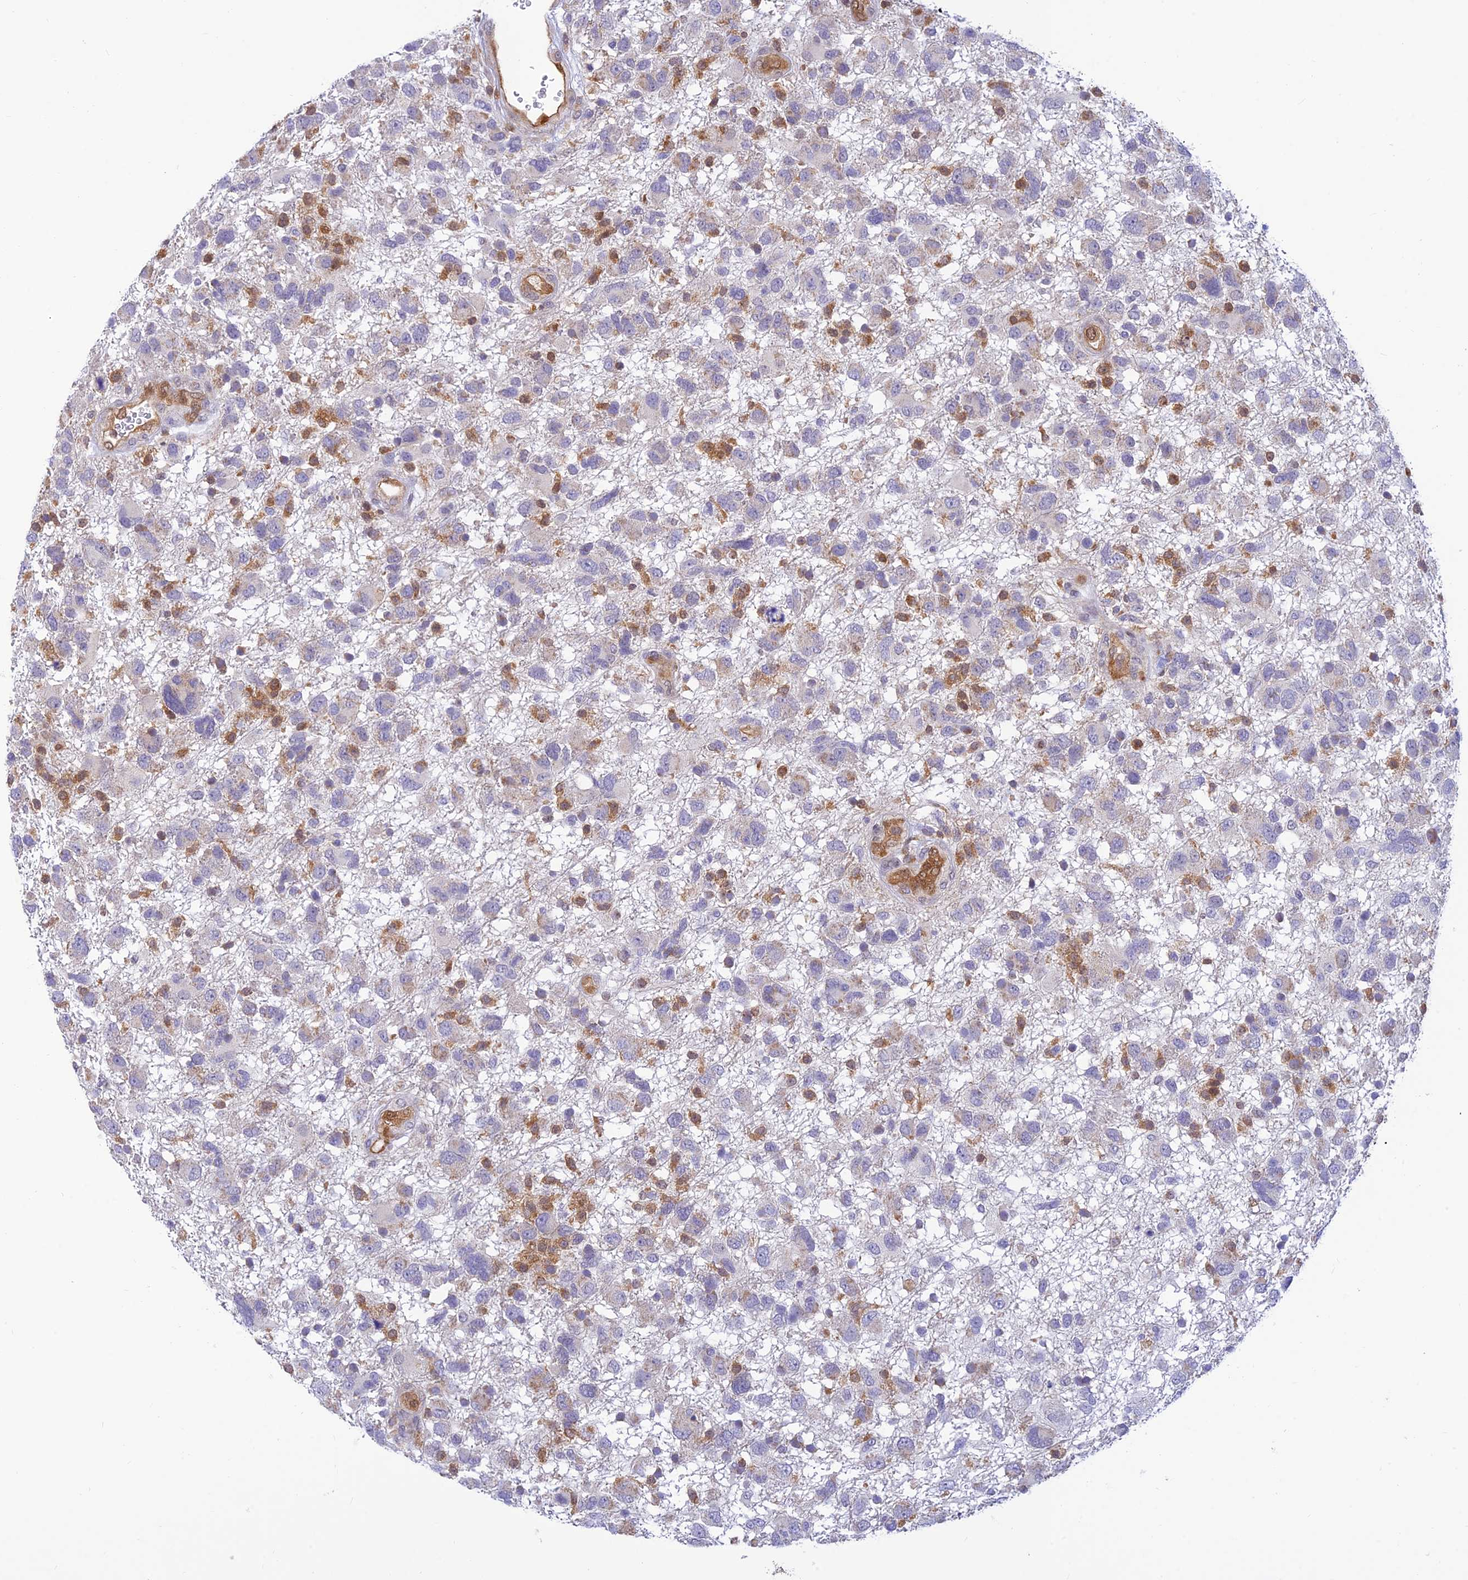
{"staining": {"intensity": "negative", "quantity": "none", "location": "none"}, "tissue": "glioma", "cell_type": "Tumor cells", "image_type": "cancer", "snomed": [{"axis": "morphology", "description": "Glioma, malignant, High grade"}, {"axis": "topography", "description": "Brain"}], "caption": "Human malignant glioma (high-grade) stained for a protein using immunohistochemistry (IHC) shows no expression in tumor cells.", "gene": "LYSMD2", "patient": {"sex": "male", "age": 61}}